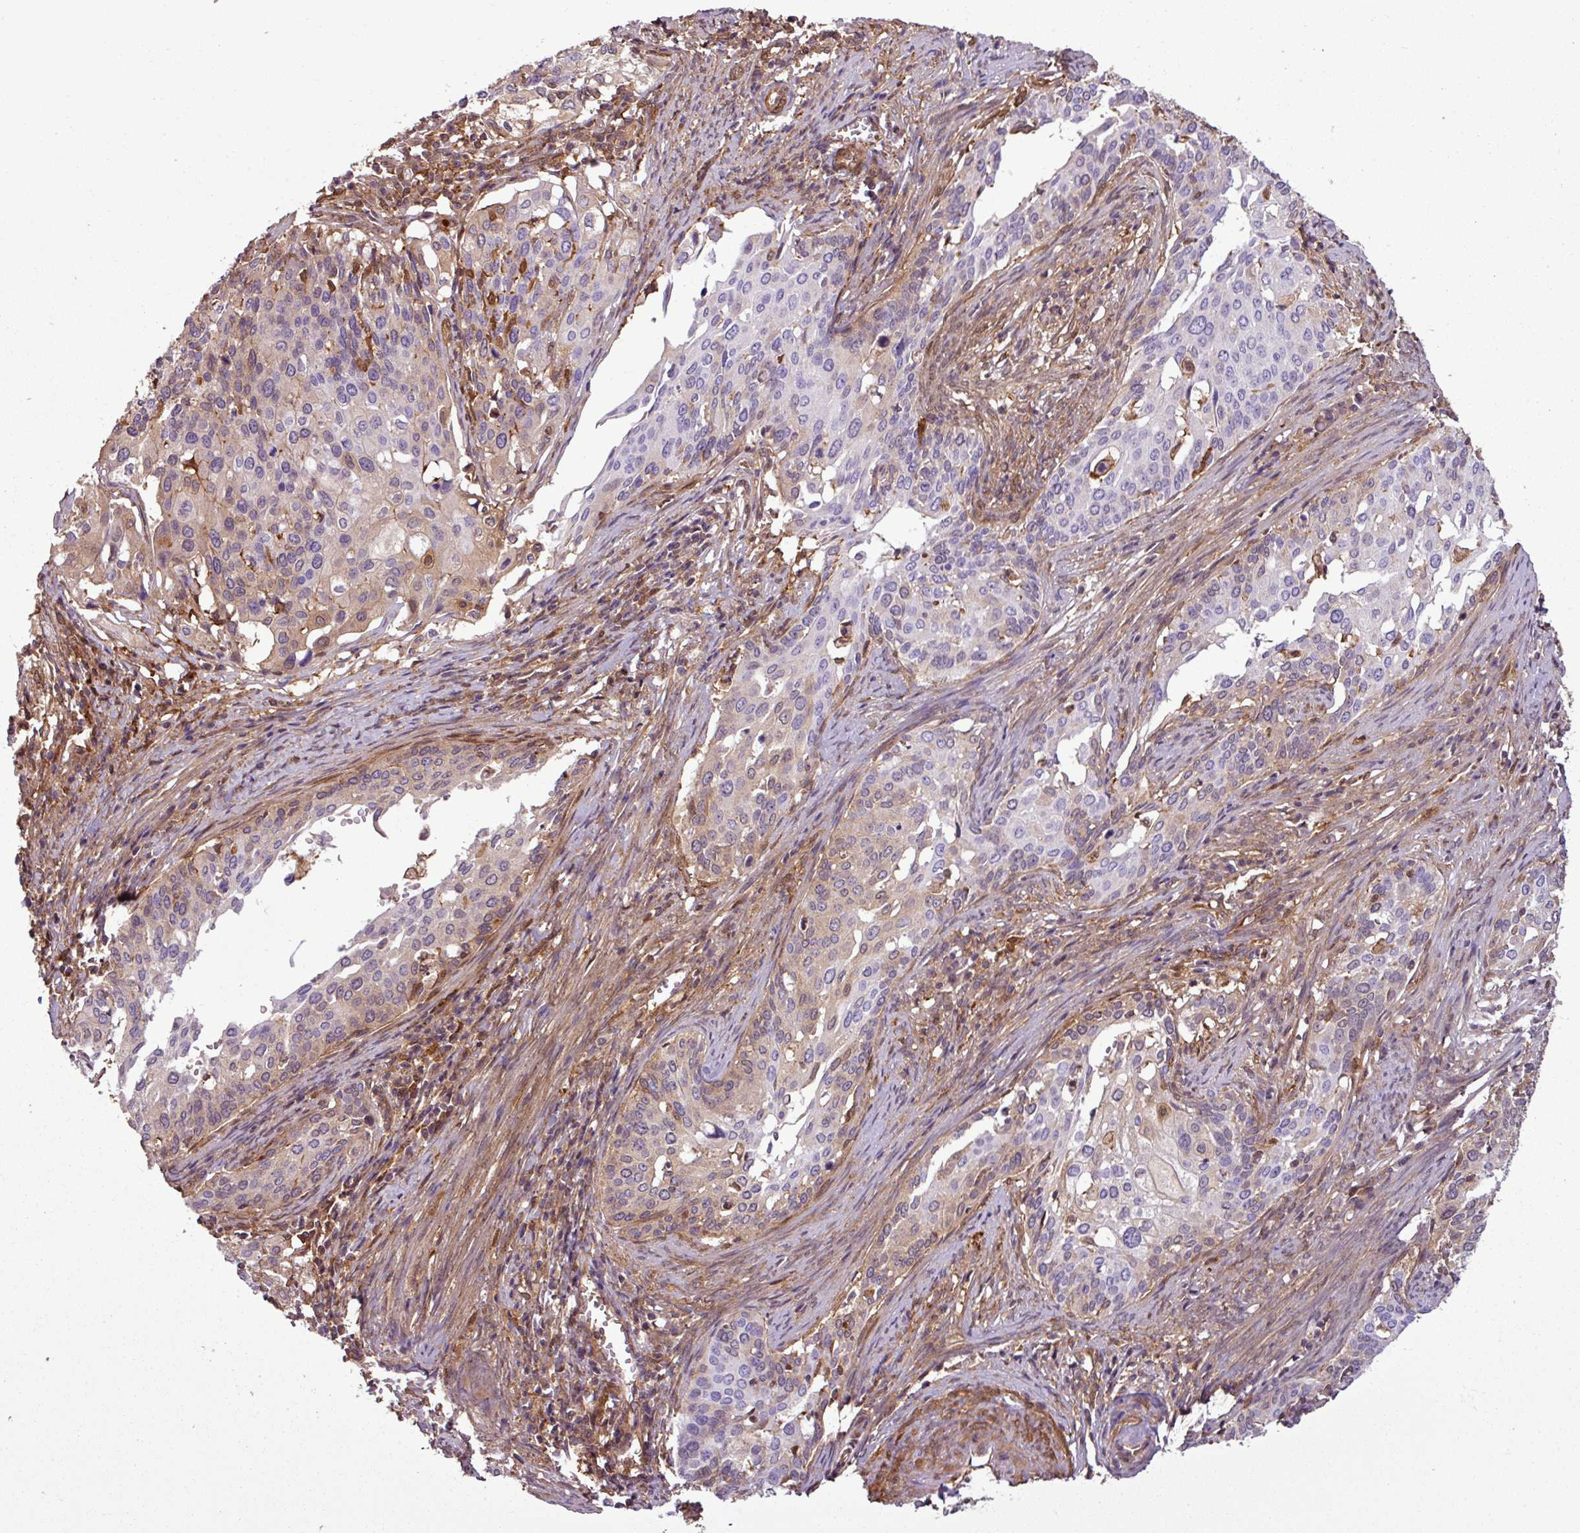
{"staining": {"intensity": "weak", "quantity": "<25%", "location": "cytoplasmic/membranous"}, "tissue": "cervical cancer", "cell_type": "Tumor cells", "image_type": "cancer", "snomed": [{"axis": "morphology", "description": "Squamous cell carcinoma, NOS"}, {"axis": "topography", "description": "Cervix"}], "caption": "Cervical squamous cell carcinoma stained for a protein using immunohistochemistry (IHC) demonstrates no expression tumor cells.", "gene": "SH3BGRL", "patient": {"sex": "female", "age": 44}}